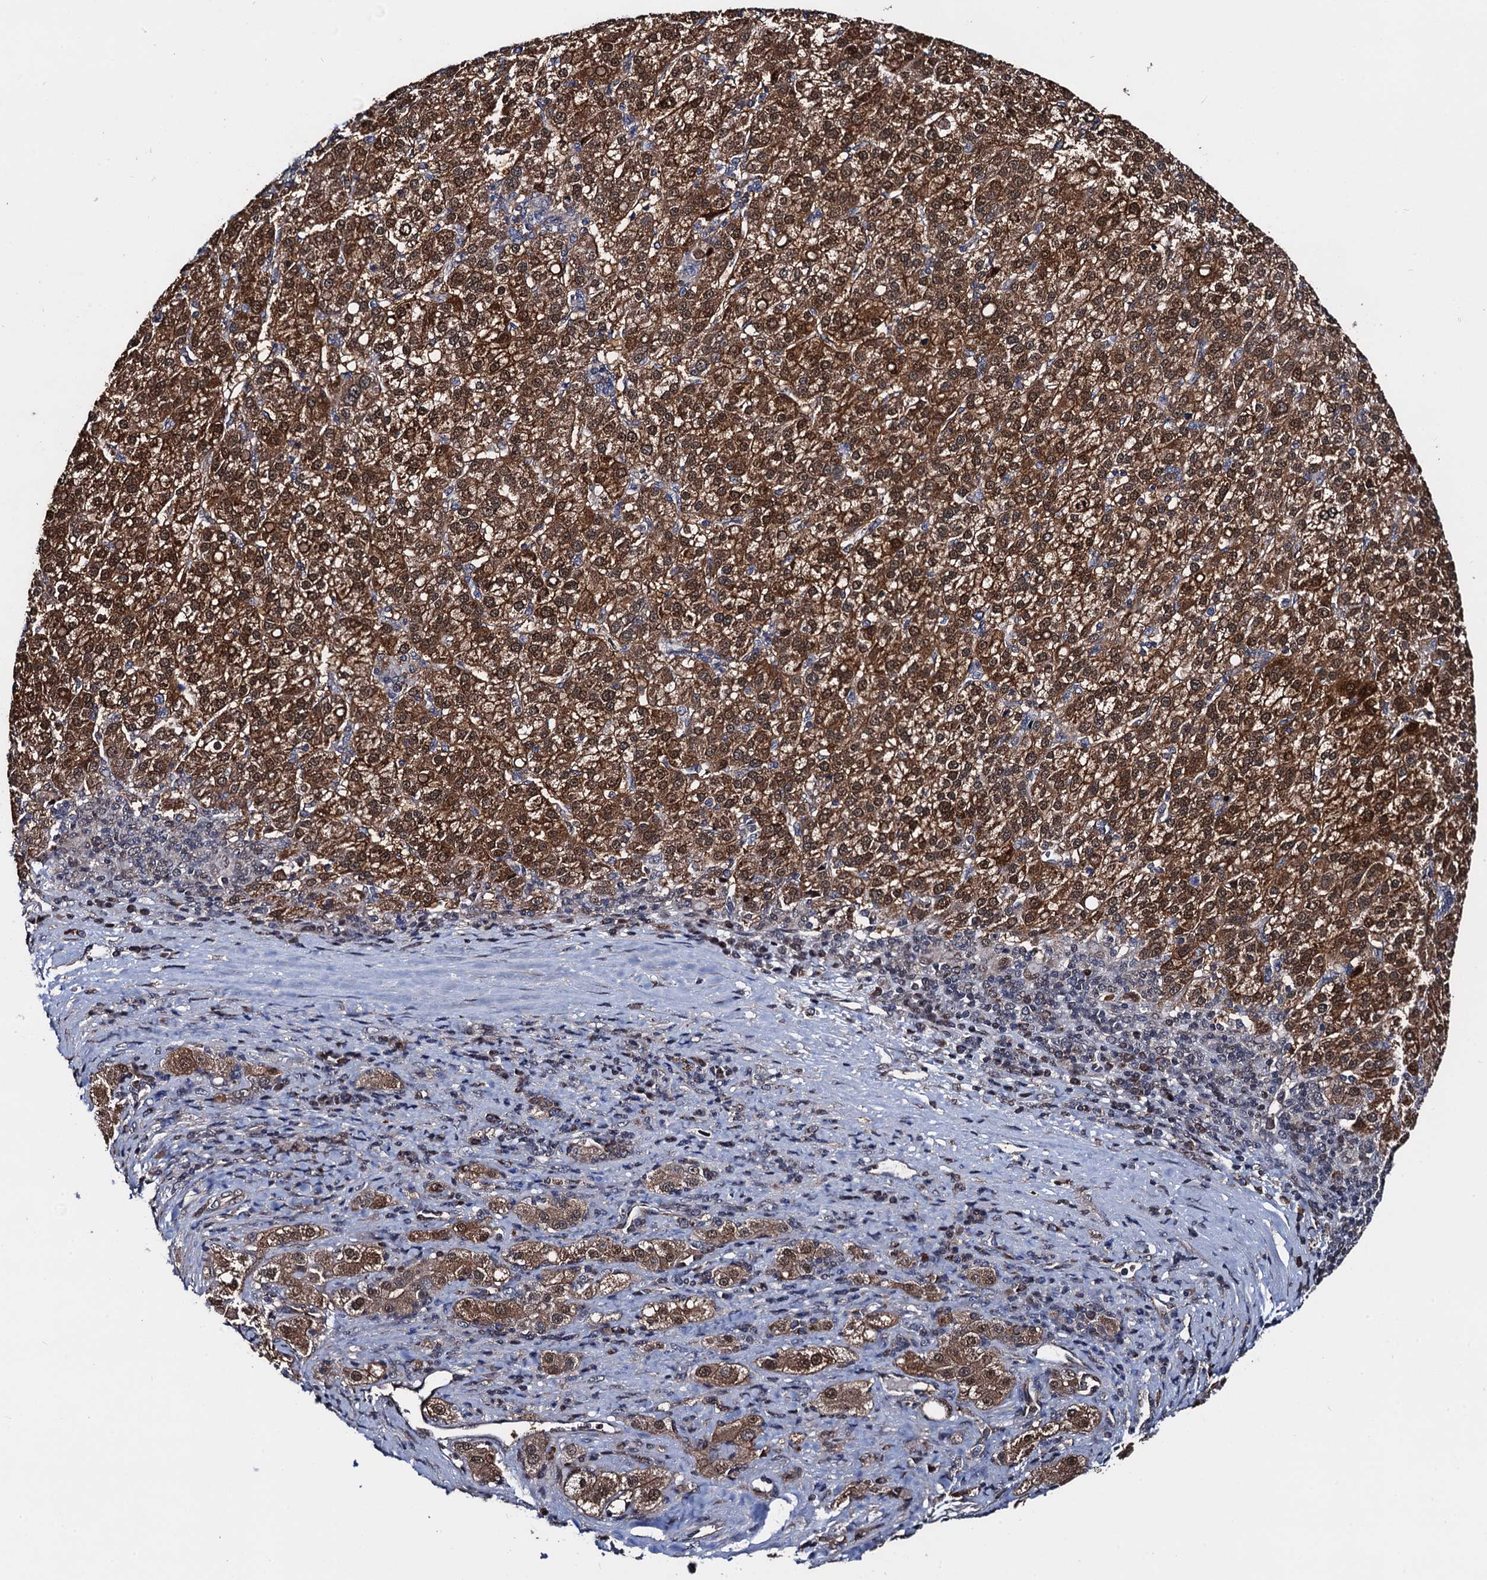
{"staining": {"intensity": "strong", "quantity": ">75%", "location": "cytoplasmic/membranous"}, "tissue": "liver cancer", "cell_type": "Tumor cells", "image_type": "cancer", "snomed": [{"axis": "morphology", "description": "Carcinoma, Hepatocellular, NOS"}, {"axis": "topography", "description": "Liver"}], "caption": "Protein expression analysis of human liver cancer (hepatocellular carcinoma) reveals strong cytoplasmic/membranous expression in approximately >75% of tumor cells. The staining was performed using DAB (3,3'-diaminobenzidine), with brown indicating positive protein expression. Nuclei are stained blue with hematoxylin.", "gene": "PTCD3", "patient": {"sex": "female", "age": 58}}